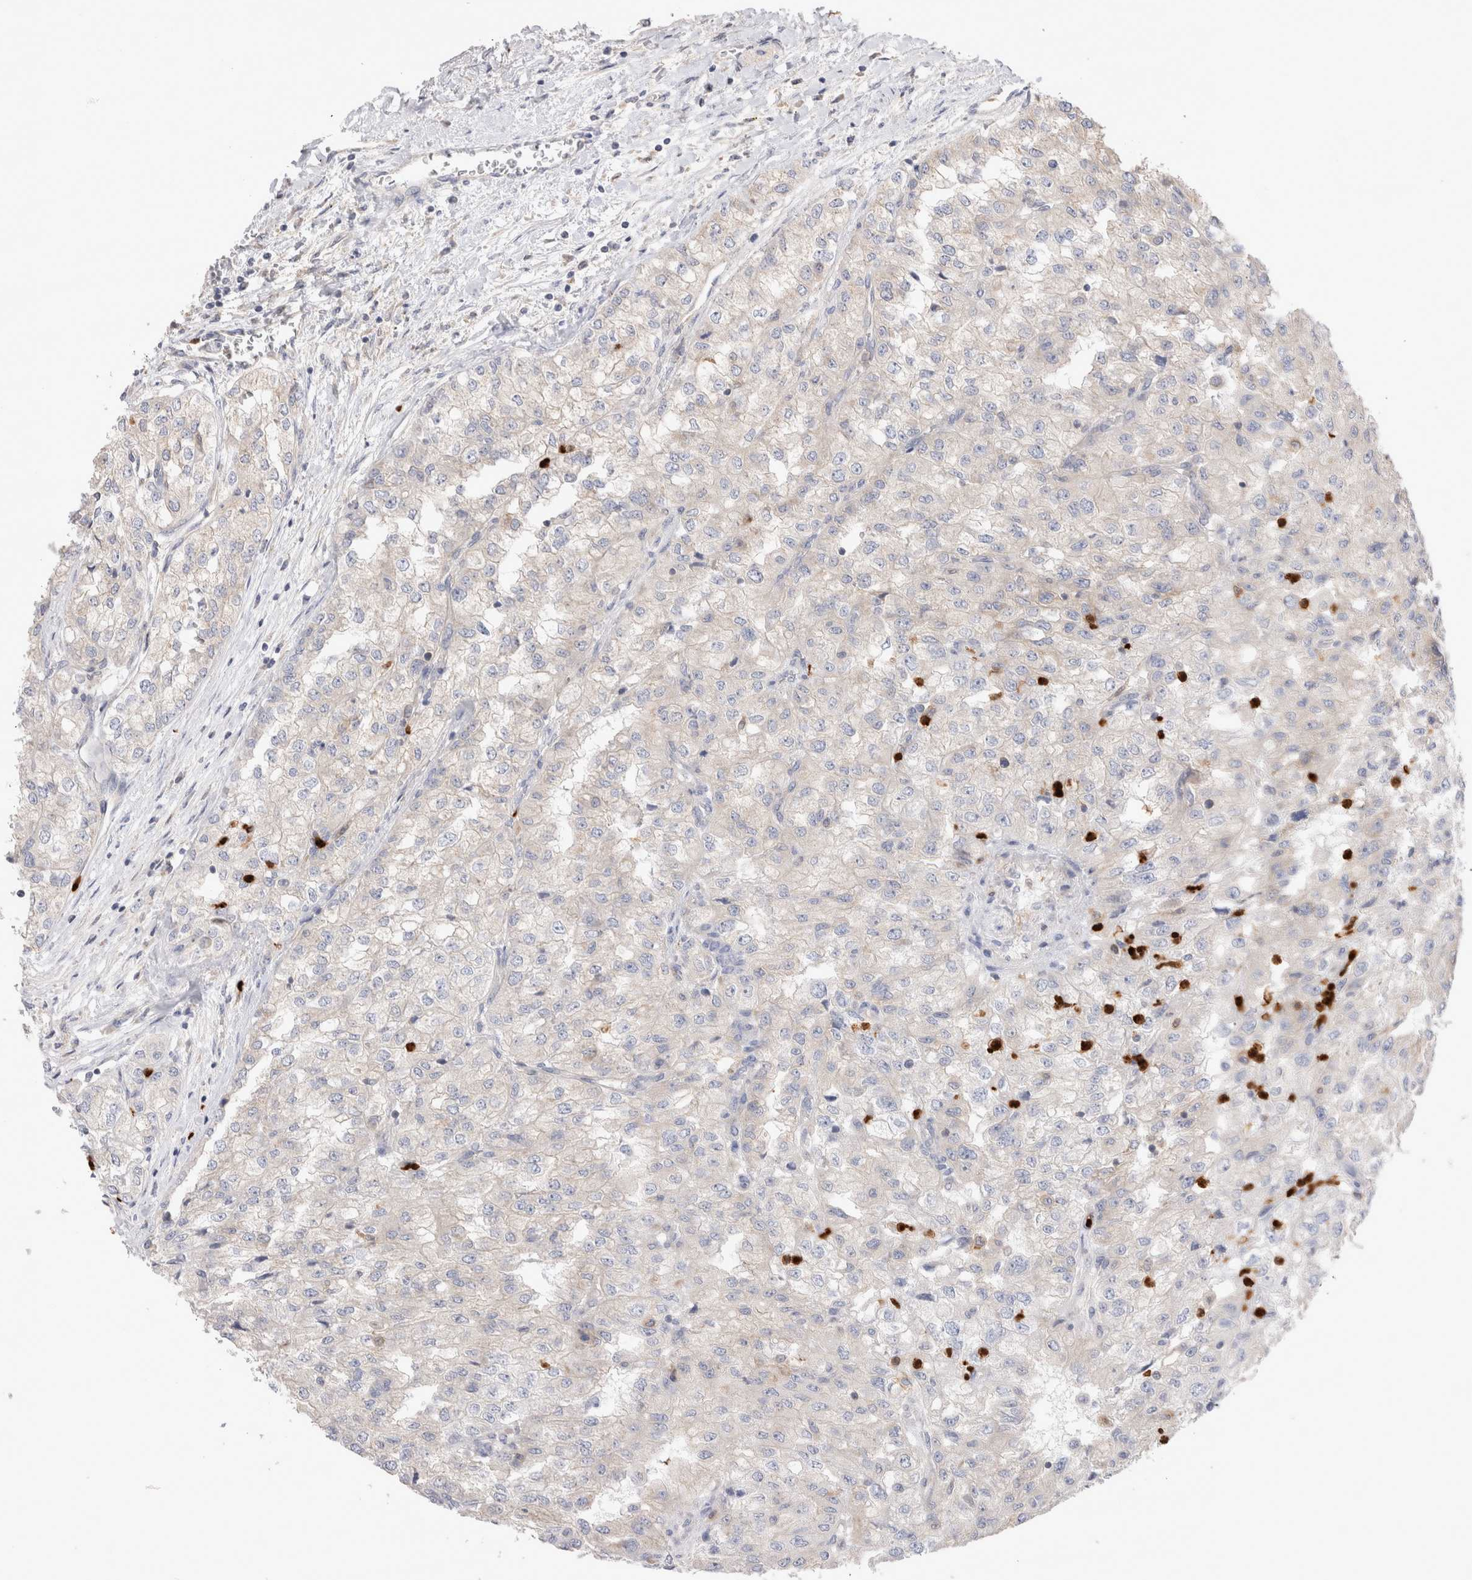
{"staining": {"intensity": "weak", "quantity": "<25%", "location": "cytoplasmic/membranous"}, "tissue": "renal cancer", "cell_type": "Tumor cells", "image_type": "cancer", "snomed": [{"axis": "morphology", "description": "Adenocarcinoma, NOS"}, {"axis": "topography", "description": "Kidney"}], "caption": "High magnification brightfield microscopy of renal cancer stained with DAB (3,3'-diaminobenzidine) (brown) and counterstained with hematoxylin (blue): tumor cells show no significant staining.", "gene": "NXT2", "patient": {"sex": "female", "age": 54}}